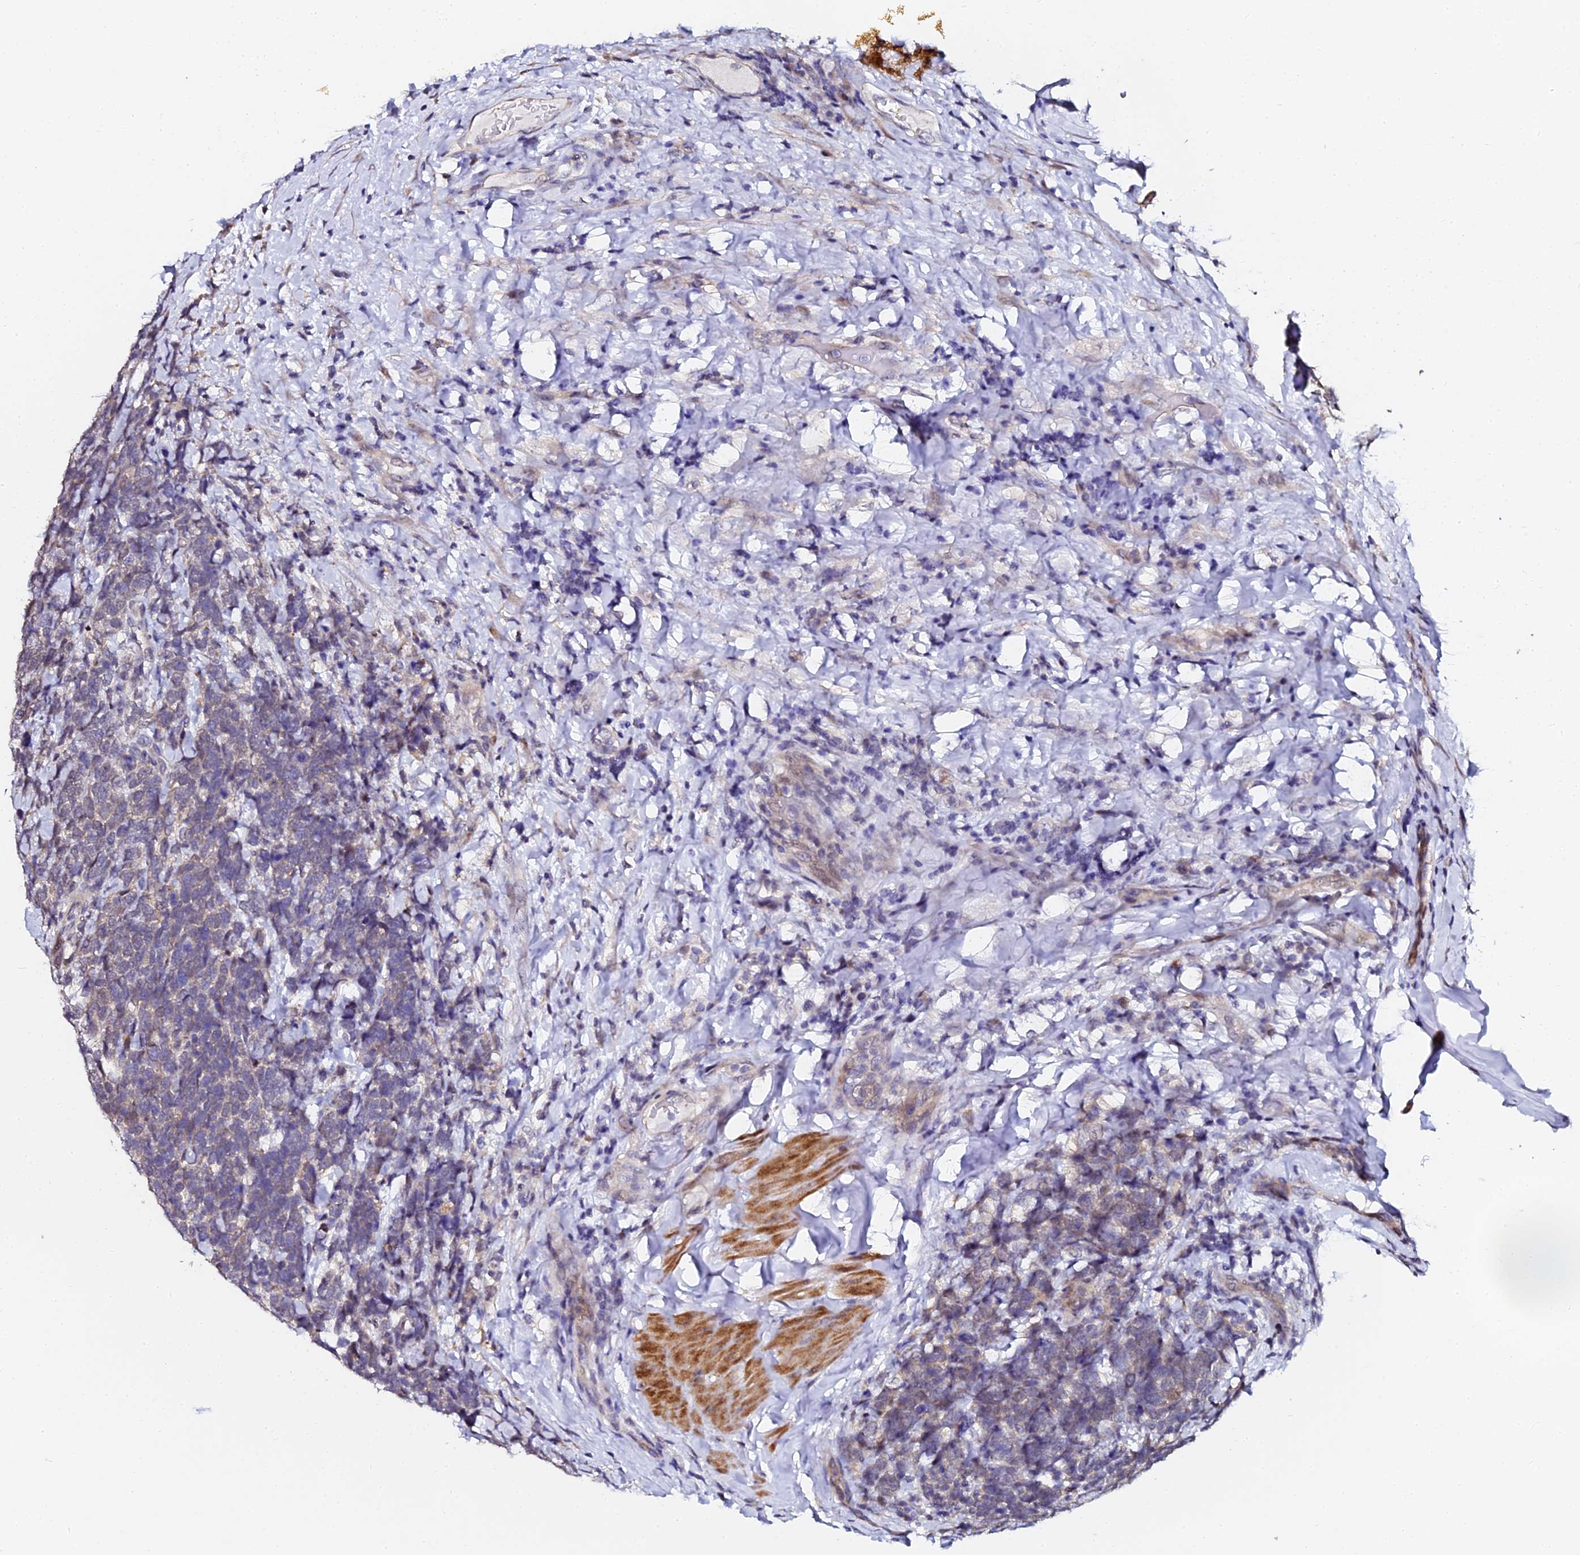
{"staining": {"intensity": "negative", "quantity": "none", "location": "none"}, "tissue": "urothelial cancer", "cell_type": "Tumor cells", "image_type": "cancer", "snomed": [{"axis": "morphology", "description": "Urothelial carcinoma, High grade"}, {"axis": "topography", "description": "Urinary bladder"}], "caption": "The histopathology image demonstrates no significant staining in tumor cells of urothelial cancer.", "gene": "GPN3", "patient": {"sex": "female", "age": 82}}